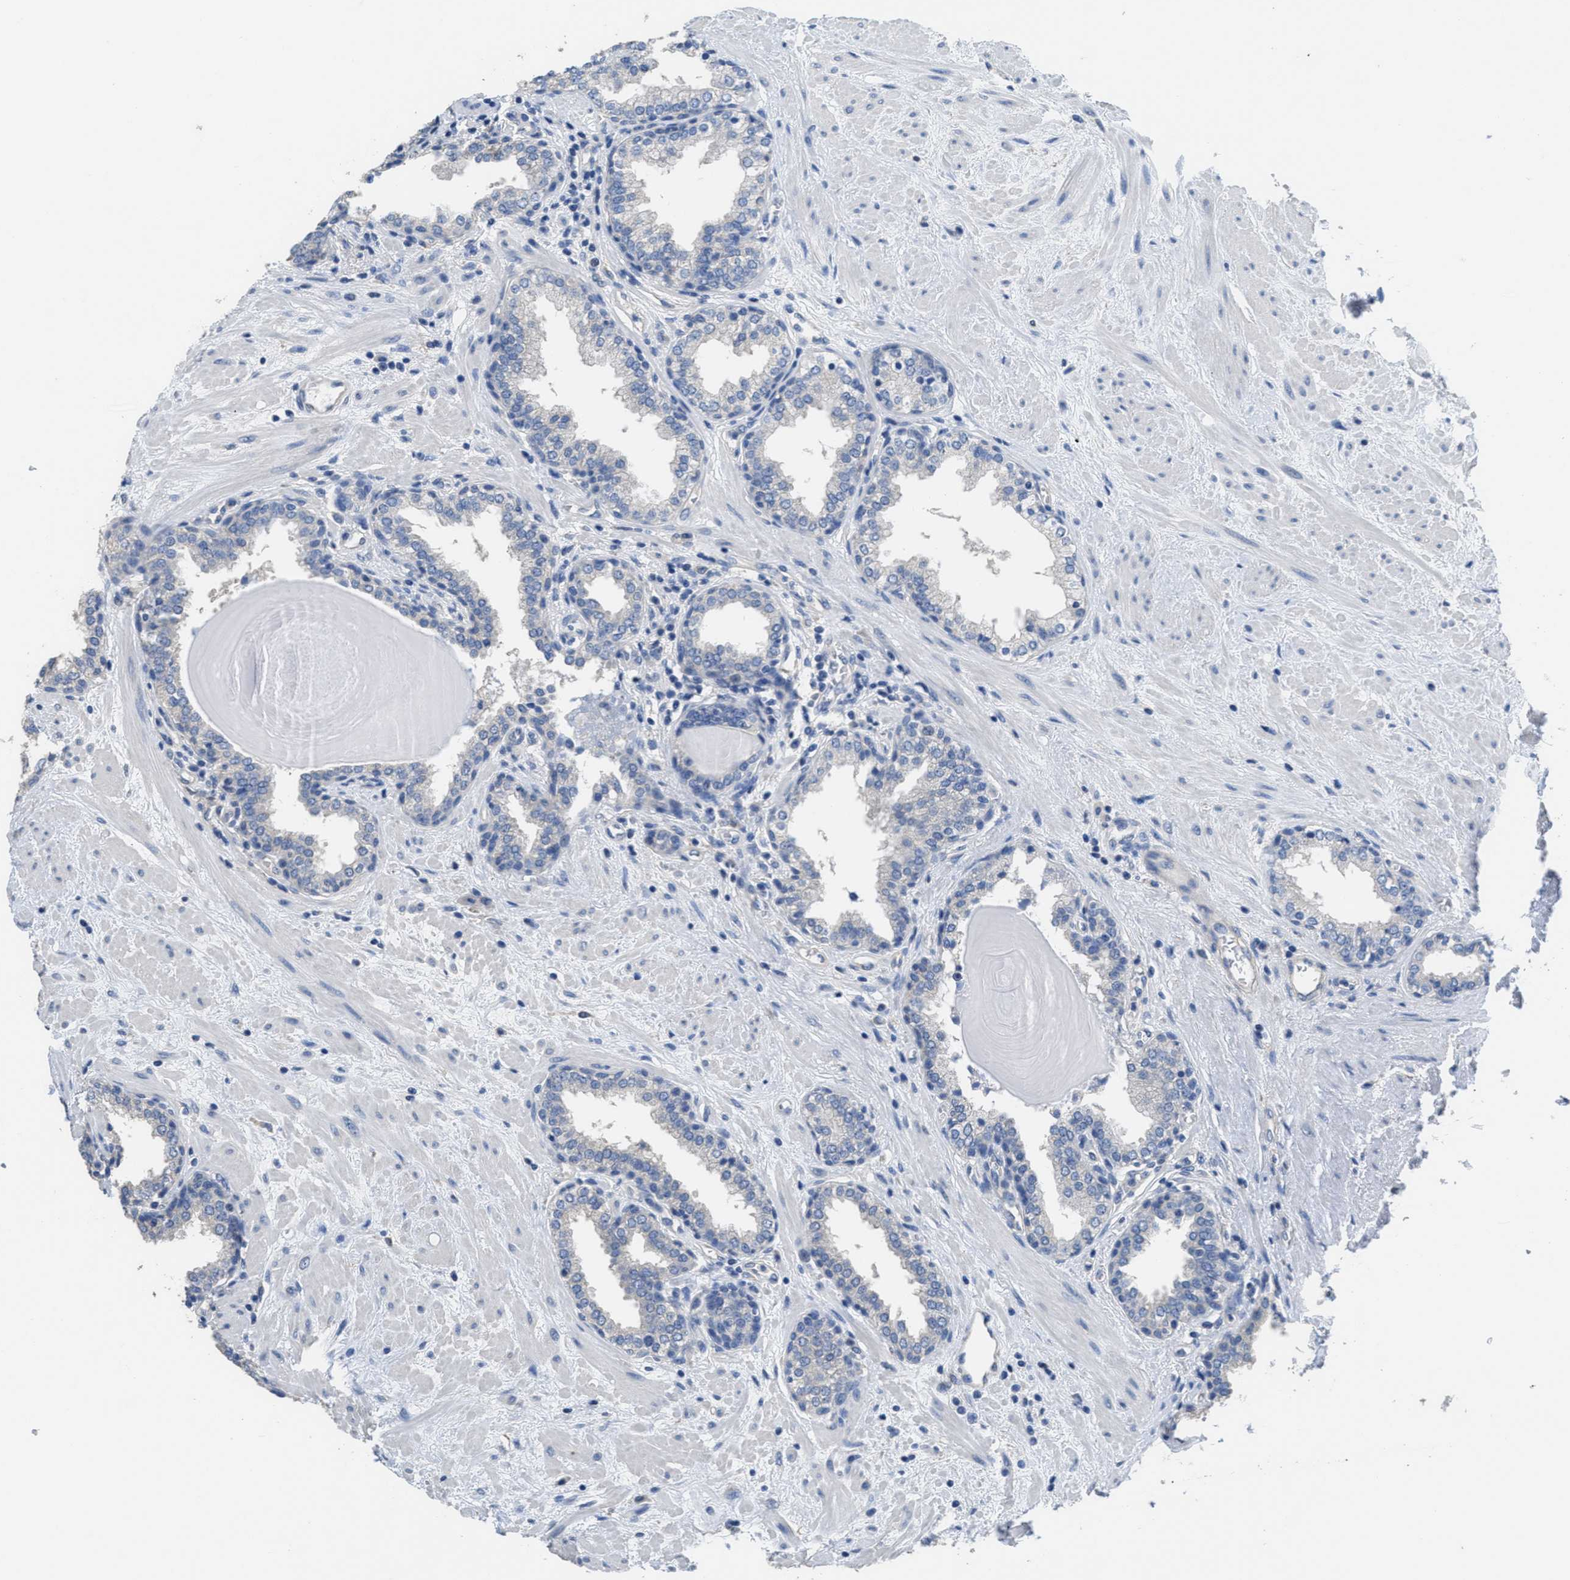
{"staining": {"intensity": "negative", "quantity": "none", "location": "none"}, "tissue": "prostate", "cell_type": "Glandular cells", "image_type": "normal", "snomed": [{"axis": "morphology", "description": "Normal tissue, NOS"}, {"axis": "topography", "description": "Prostate"}], "caption": "There is no significant staining in glandular cells of prostate. (Brightfield microscopy of DAB immunohistochemistry at high magnification).", "gene": "CA9", "patient": {"sex": "male", "age": 51}}